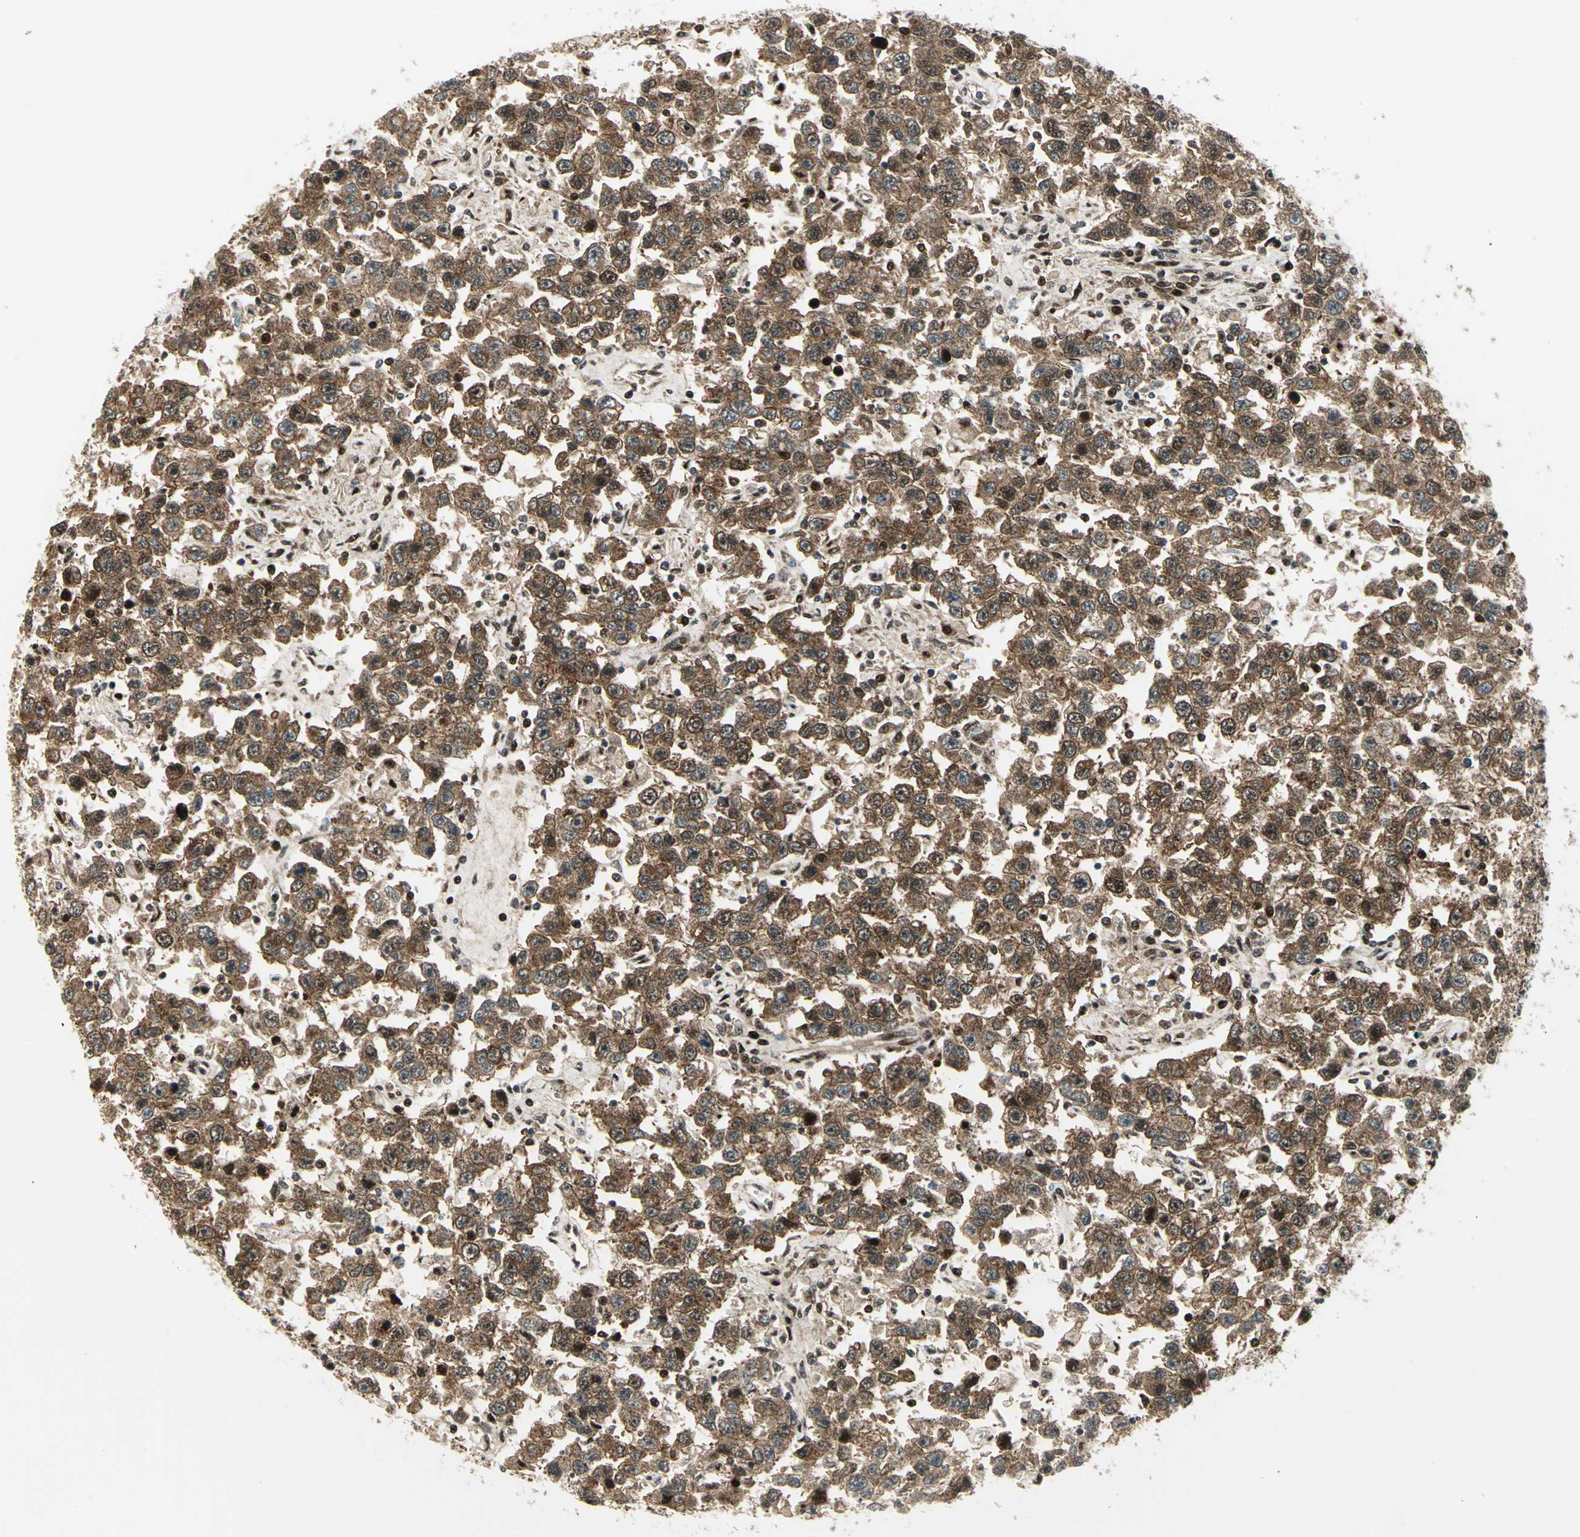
{"staining": {"intensity": "strong", "quantity": ">75%", "location": "cytoplasmic/membranous,nuclear"}, "tissue": "testis cancer", "cell_type": "Tumor cells", "image_type": "cancer", "snomed": [{"axis": "morphology", "description": "Seminoma, NOS"}, {"axis": "topography", "description": "Testis"}], "caption": "Testis seminoma stained with a protein marker displays strong staining in tumor cells.", "gene": "COPS5", "patient": {"sex": "male", "age": 41}}